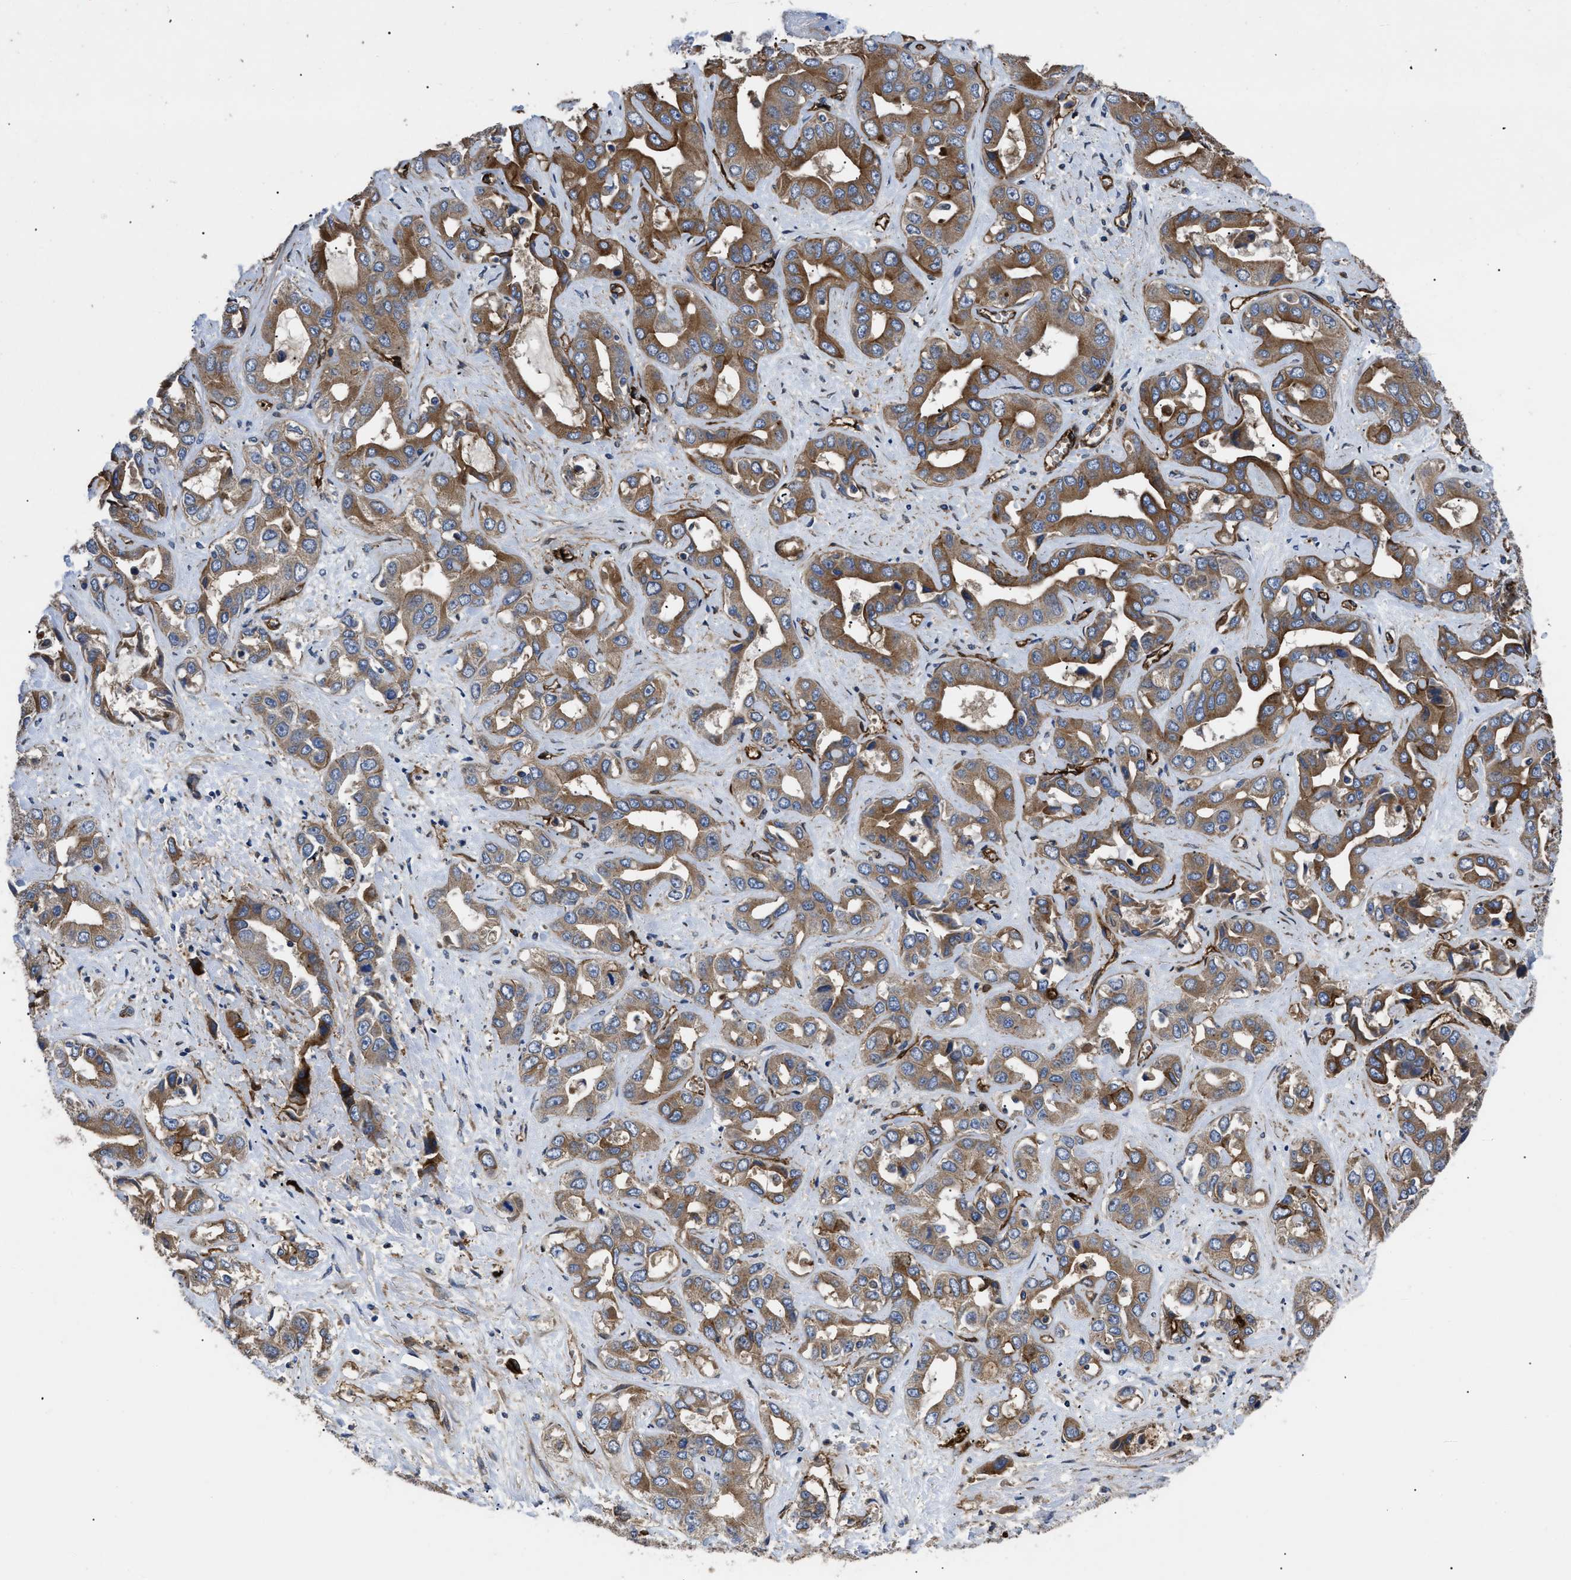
{"staining": {"intensity": "strong", "quantity": ">75%", "location": "cytoplasmic/membranous"}, "tissue": "liver cancer", "cell_type": "Tumor cells", "image_type": "cancer", "snomed": [{"axis": "morphology", "description": "Cholangiocarcinoma"}, {"axis": "topography", "description": "Liver"}], "caption": "Immunohistochemical staining of human liver cancer reveals high levels of strong cytoplasmic/membranous expression in approximately >75% of tumor cells.", "gene": "NT5E", "patient": {"sex": "female", "age": 52}}